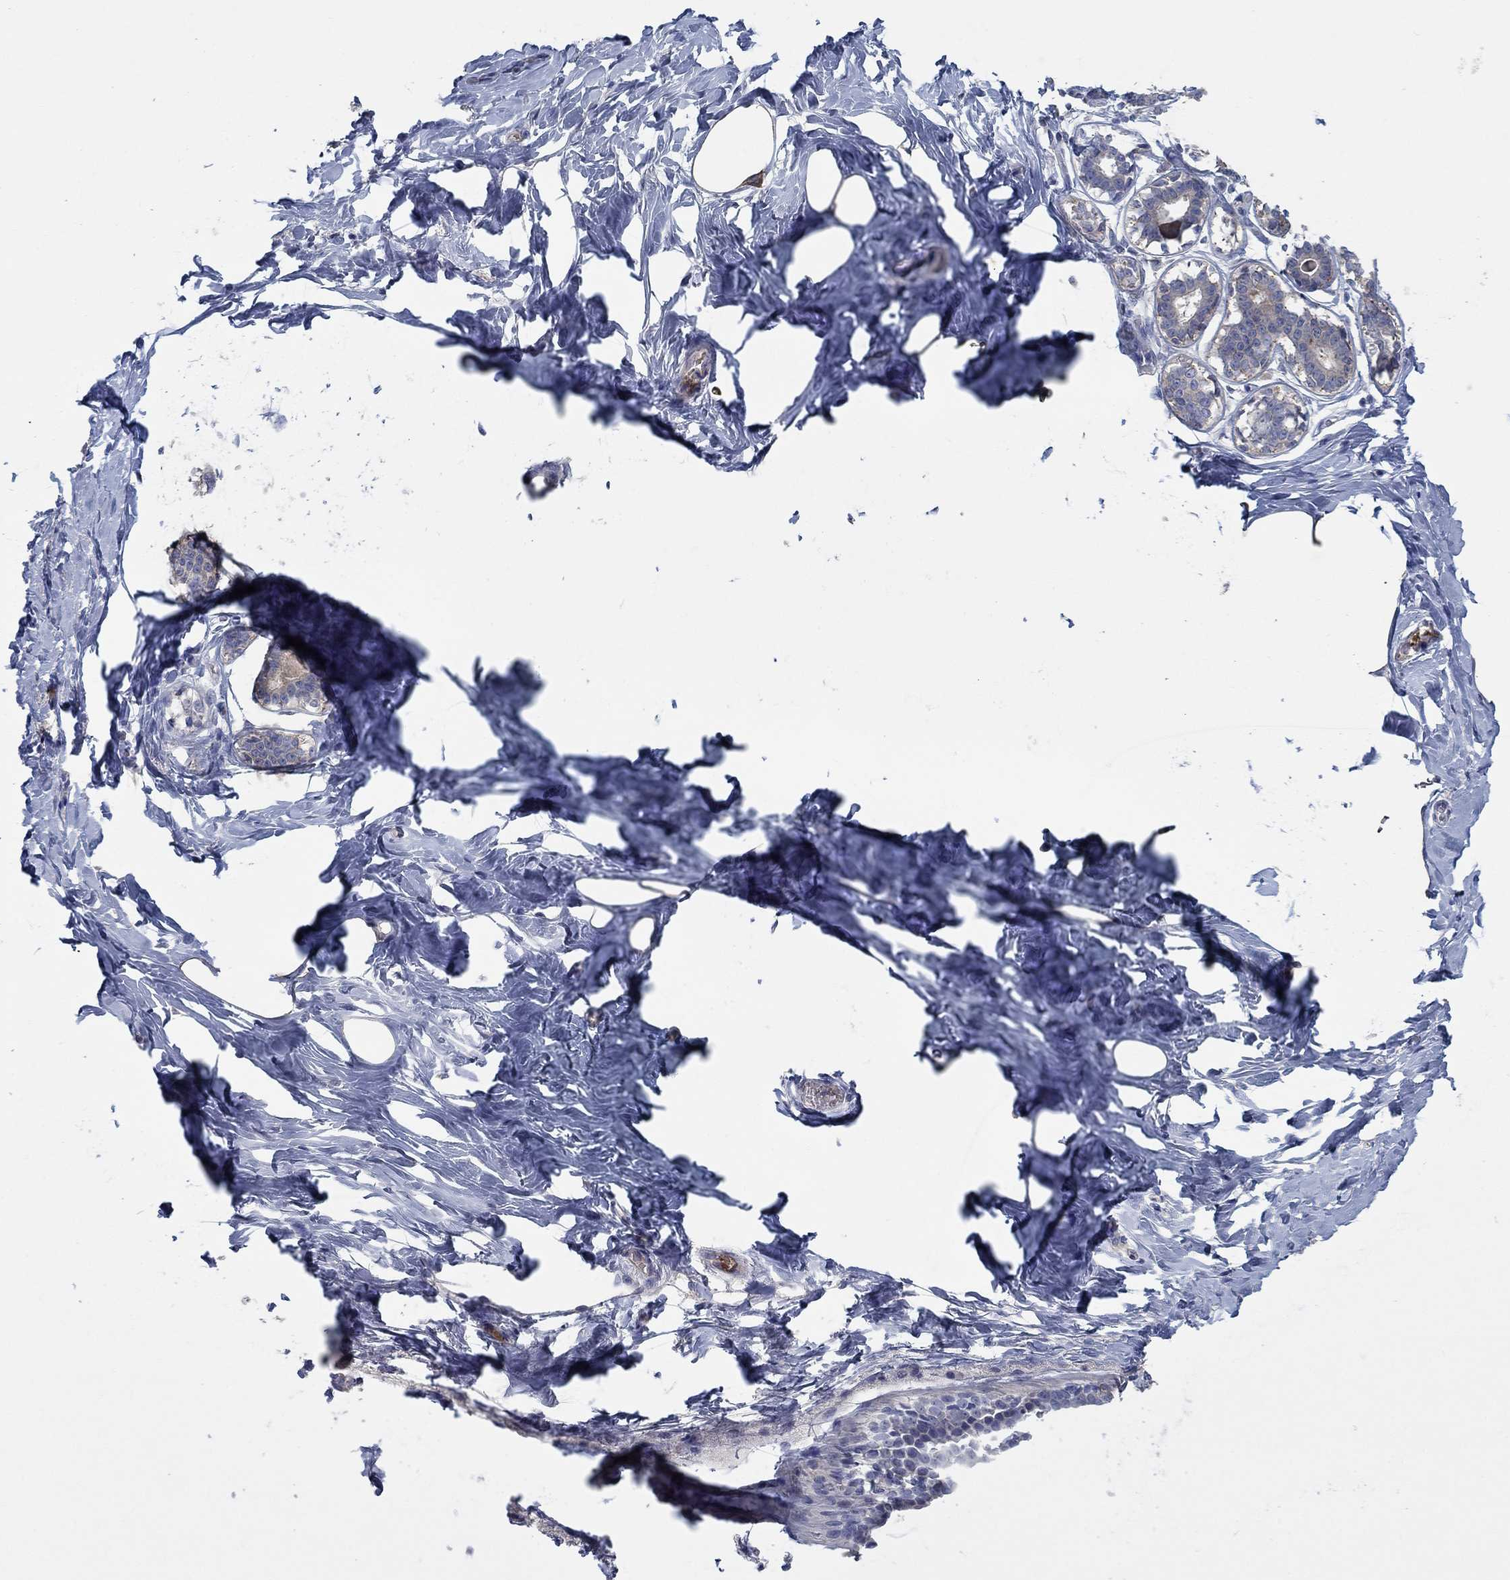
{"staining": {"intensity": "negative", "quantity": "none", "location": "none"}, "tissue": "breast", "cell_type": "Adipocytes", "image_type": "normal", "snomed": [{"axis": "morphology", "description": "Normal tissue, NOS"}, {"axis": "morphology", "description": "Lobular carcinoma, in situ"}, {"axis": "topography", "description": "Breast"}], "caption": "This is an immunohistochemistry (IHC) histopathology image of normal human breast. There is no expression in adipocytes.", "gene": "APOC3", "patient": {"sex": "female", "age": 35}}